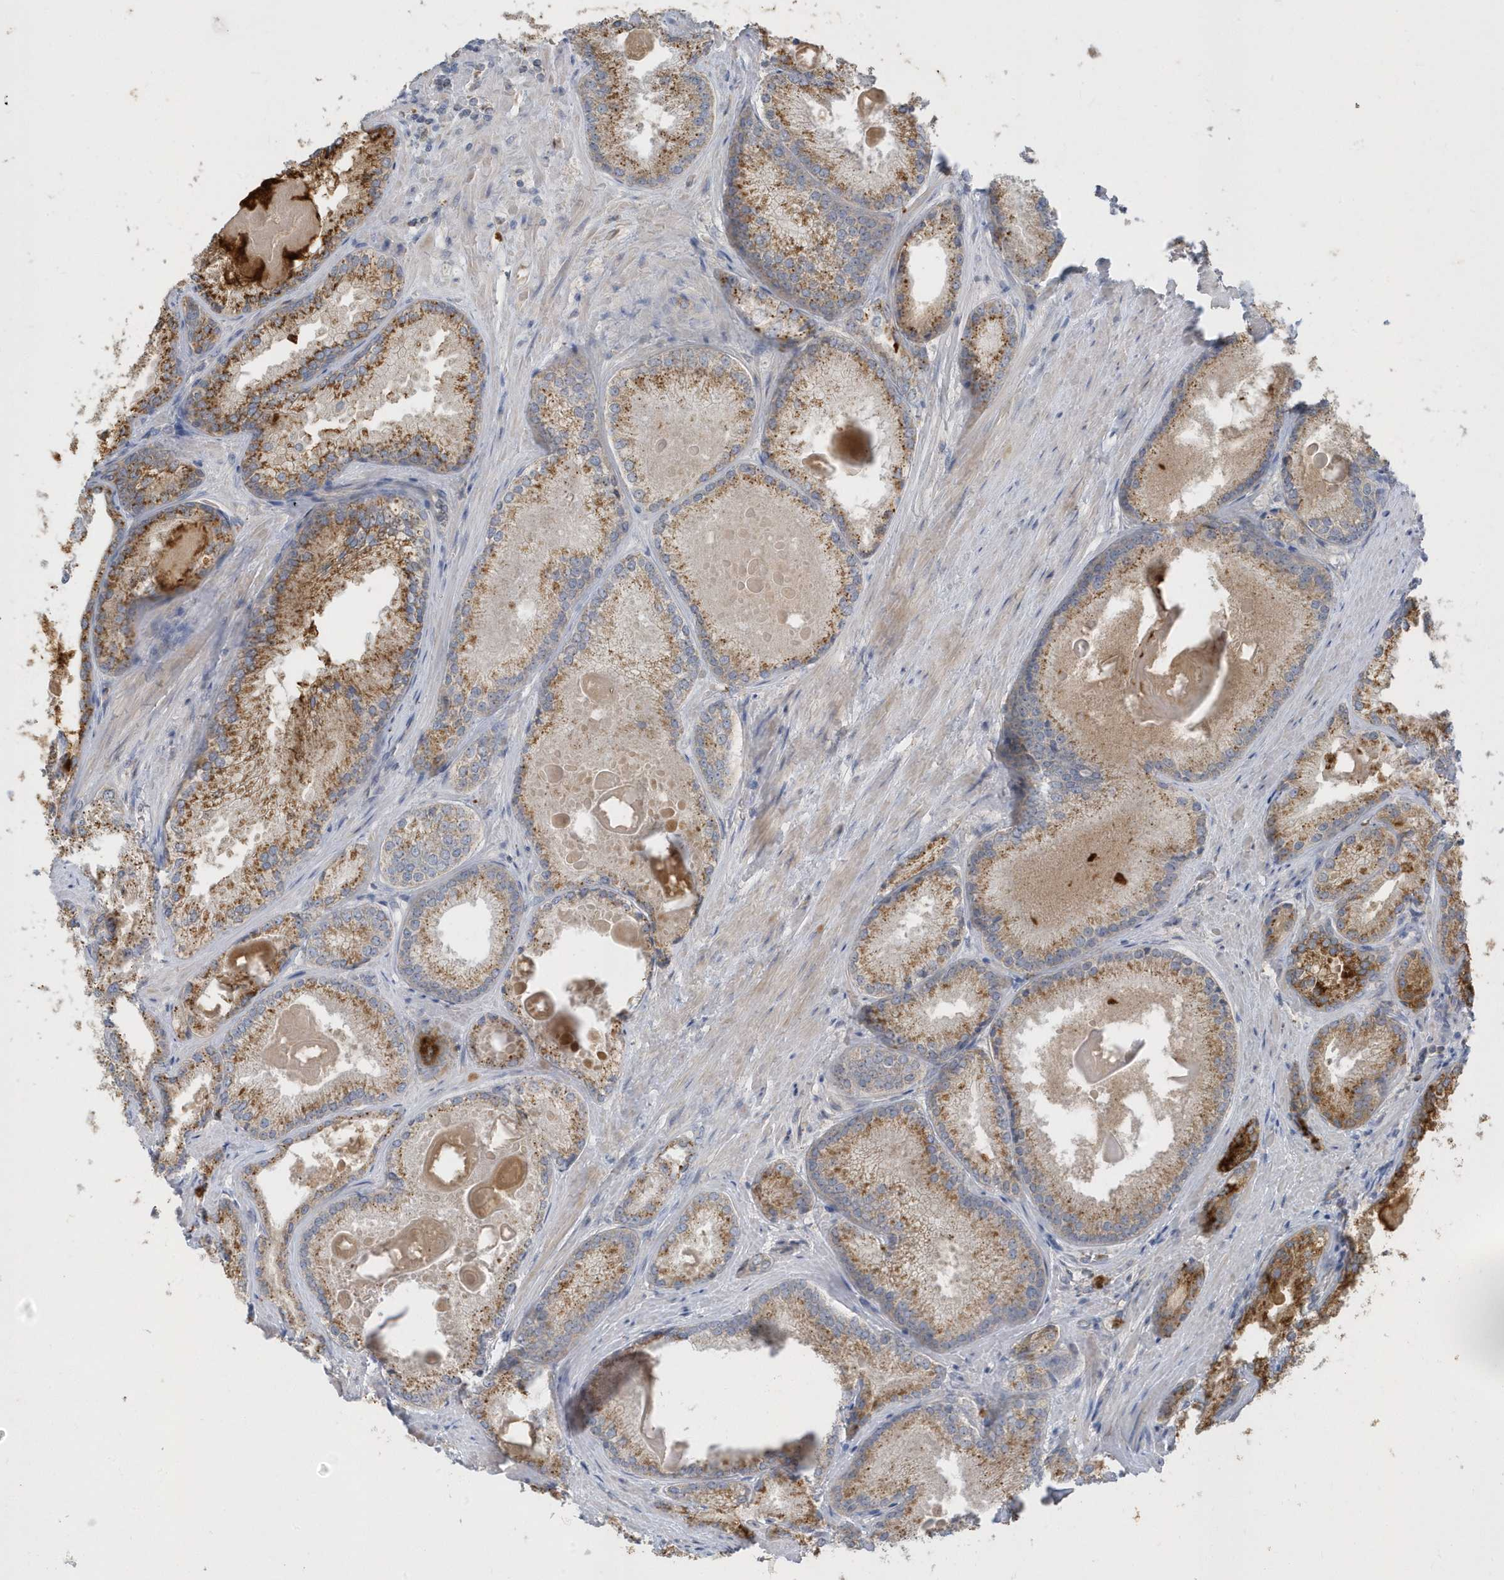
{"staining": {"intensity": "moderate", "quantity": ">75%", "location": "cytoplasmic/membranous"}, "tissue": "prostate cancer", "cell_type": "Tumor cells", "image_type": "cancer", "snomed": [{"axis": "morphology", "description": "Adenocarcinoma, High grade"}, {"axis": "topography", "description": "Prostate"}], "caption": "Immunohistochemical staining of human prostate cancer (adenocarcinoma (high-grade)) demonstrates medium levels of moderate cytoplasmic/membranous positivity in approximately >75% of tumor cells.", "gene": "DPP9", "patient": {"sex": "male", "age": 66}}